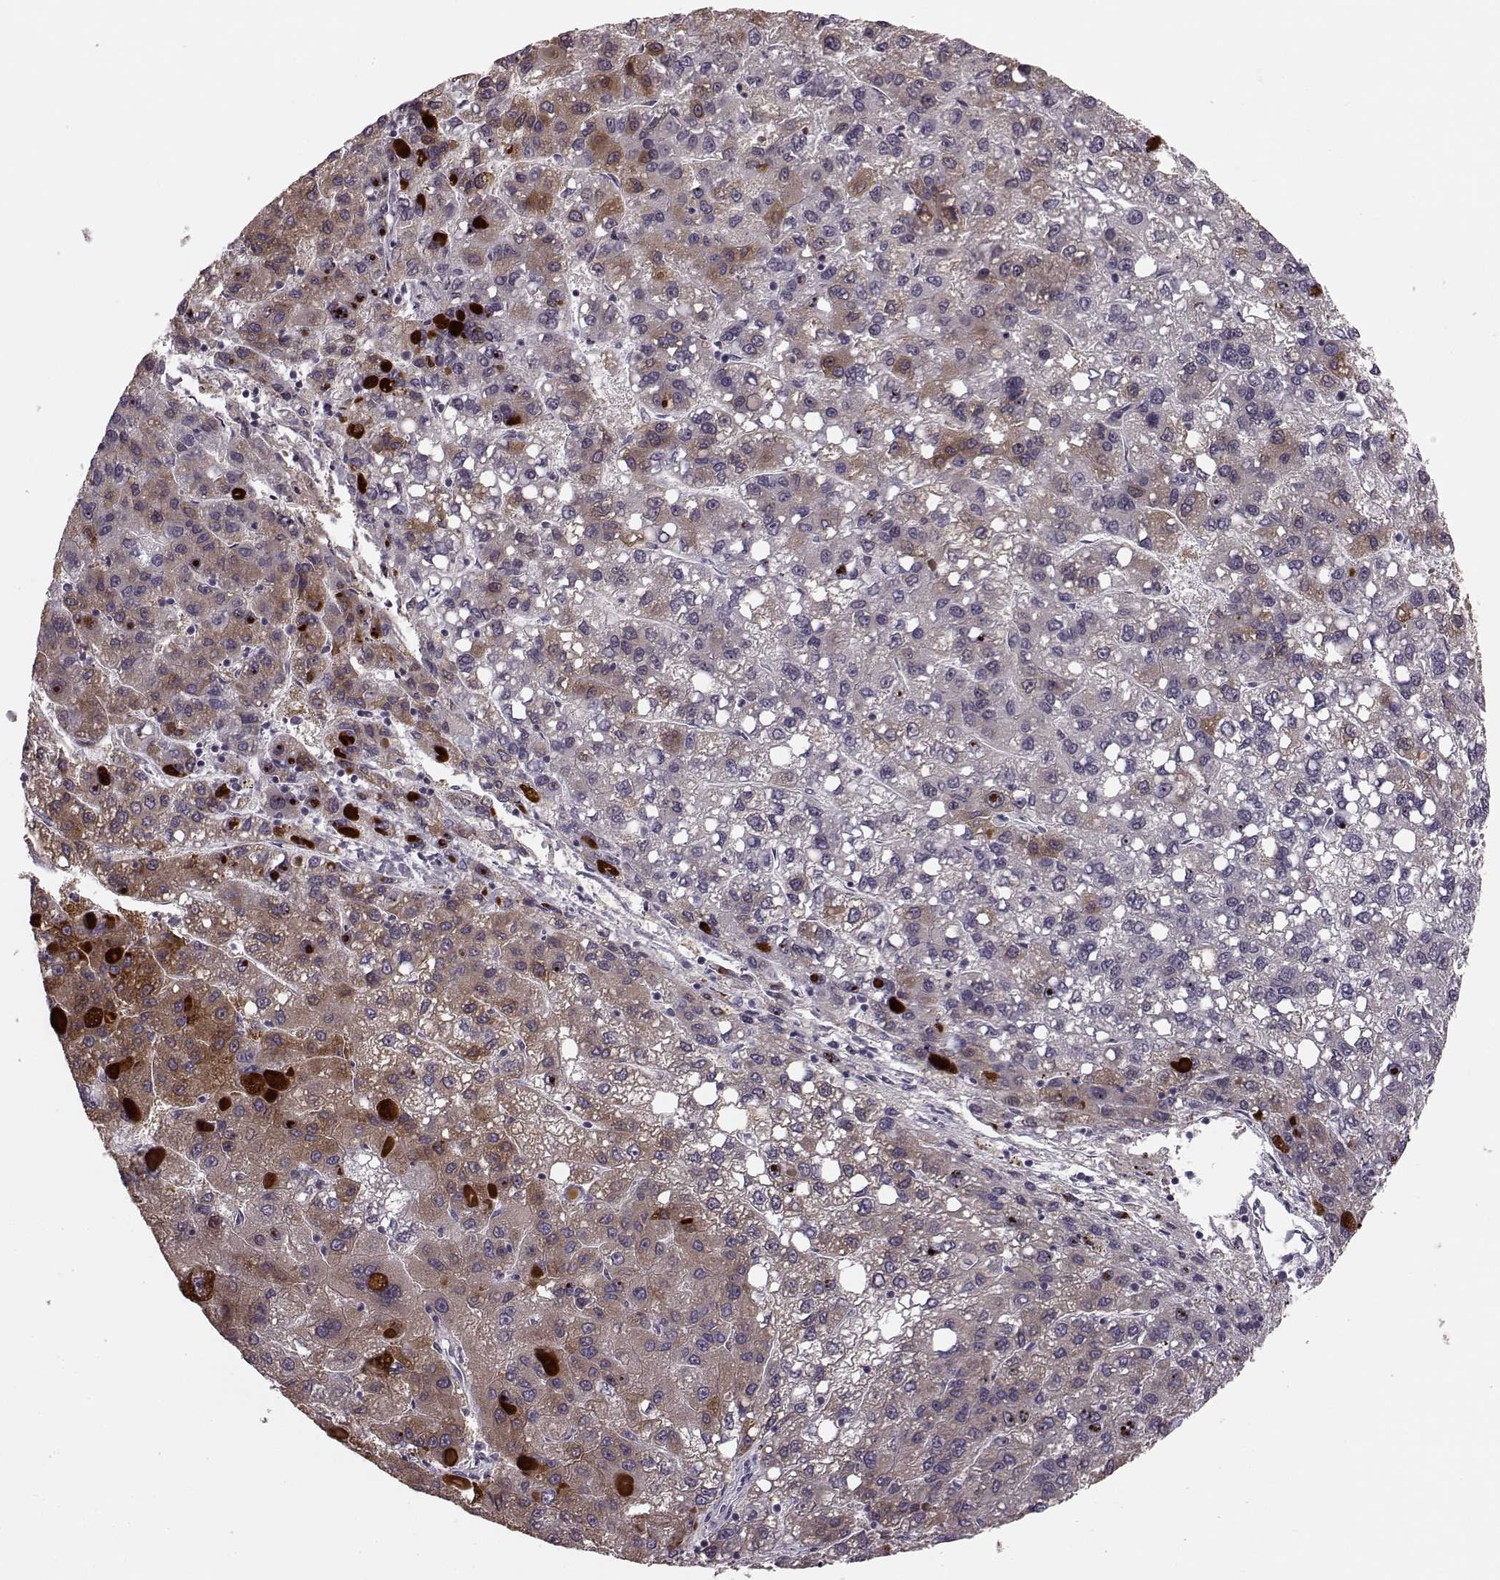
{"staining": {"intensity": "moderate", "quantity": "25%-75%", "location": "cytoplasmic/membranous"}, "tissue": "liver cancer", "cell_type": "Tumor cells", "image_type": "cancer", "snomed": [{"axis": "morphology", "description": "Carcinoma, Hepatocellular, NOS"}, {"axis": "topography", "description": "Liver"}], "caption": "The photomicrograph reveals staining of liver cancer, revealing moderate cytoplasmic/membranous protein staining (brown color) within tumor cells.", "gene": "FAM234B", "patient": {"sex": "female", "age": 82}}